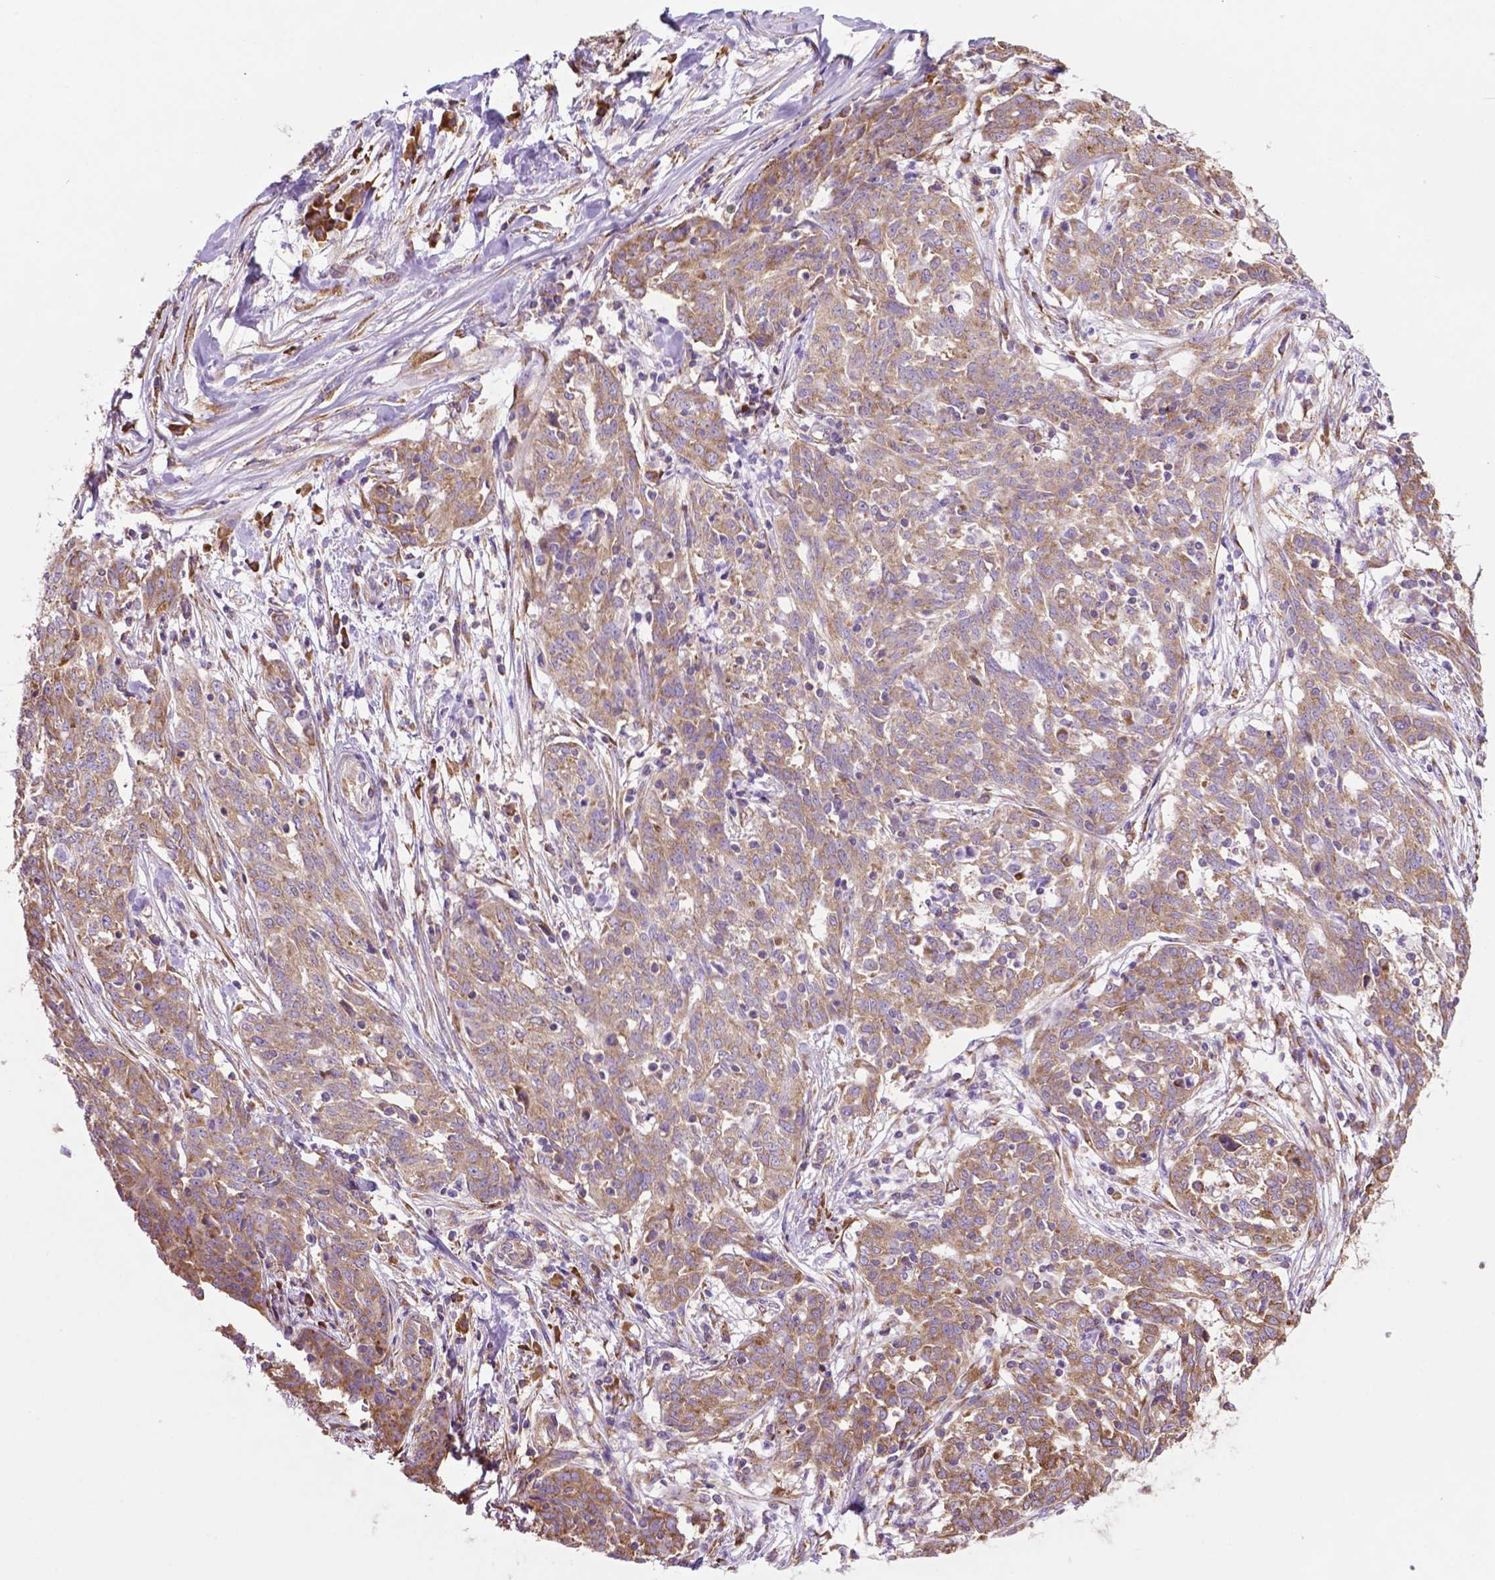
{"staining": {"intensity": "moderate", "quantity": ">75%", "location": "cytoplasmic/membranous"}, "tissue": "ovarian cancer", "cell_type": "Tumor cells", "image_type": "cancer", "snomed": [{"axis": "morphology", "description": "Cystadenocarcinoma, serous, NOS"}, {"axis": "topography", "description": "Ovary"}], "caption": "Immunohistochemical staining of ovarian cancer (serous cystadenocarcinoma) demonstrates moderate cytoplasmic/membranous protein expression in approximately >75% of tumor cells.", "gene": "RPL29", "patient": {"sex": "female", "age": 67}}